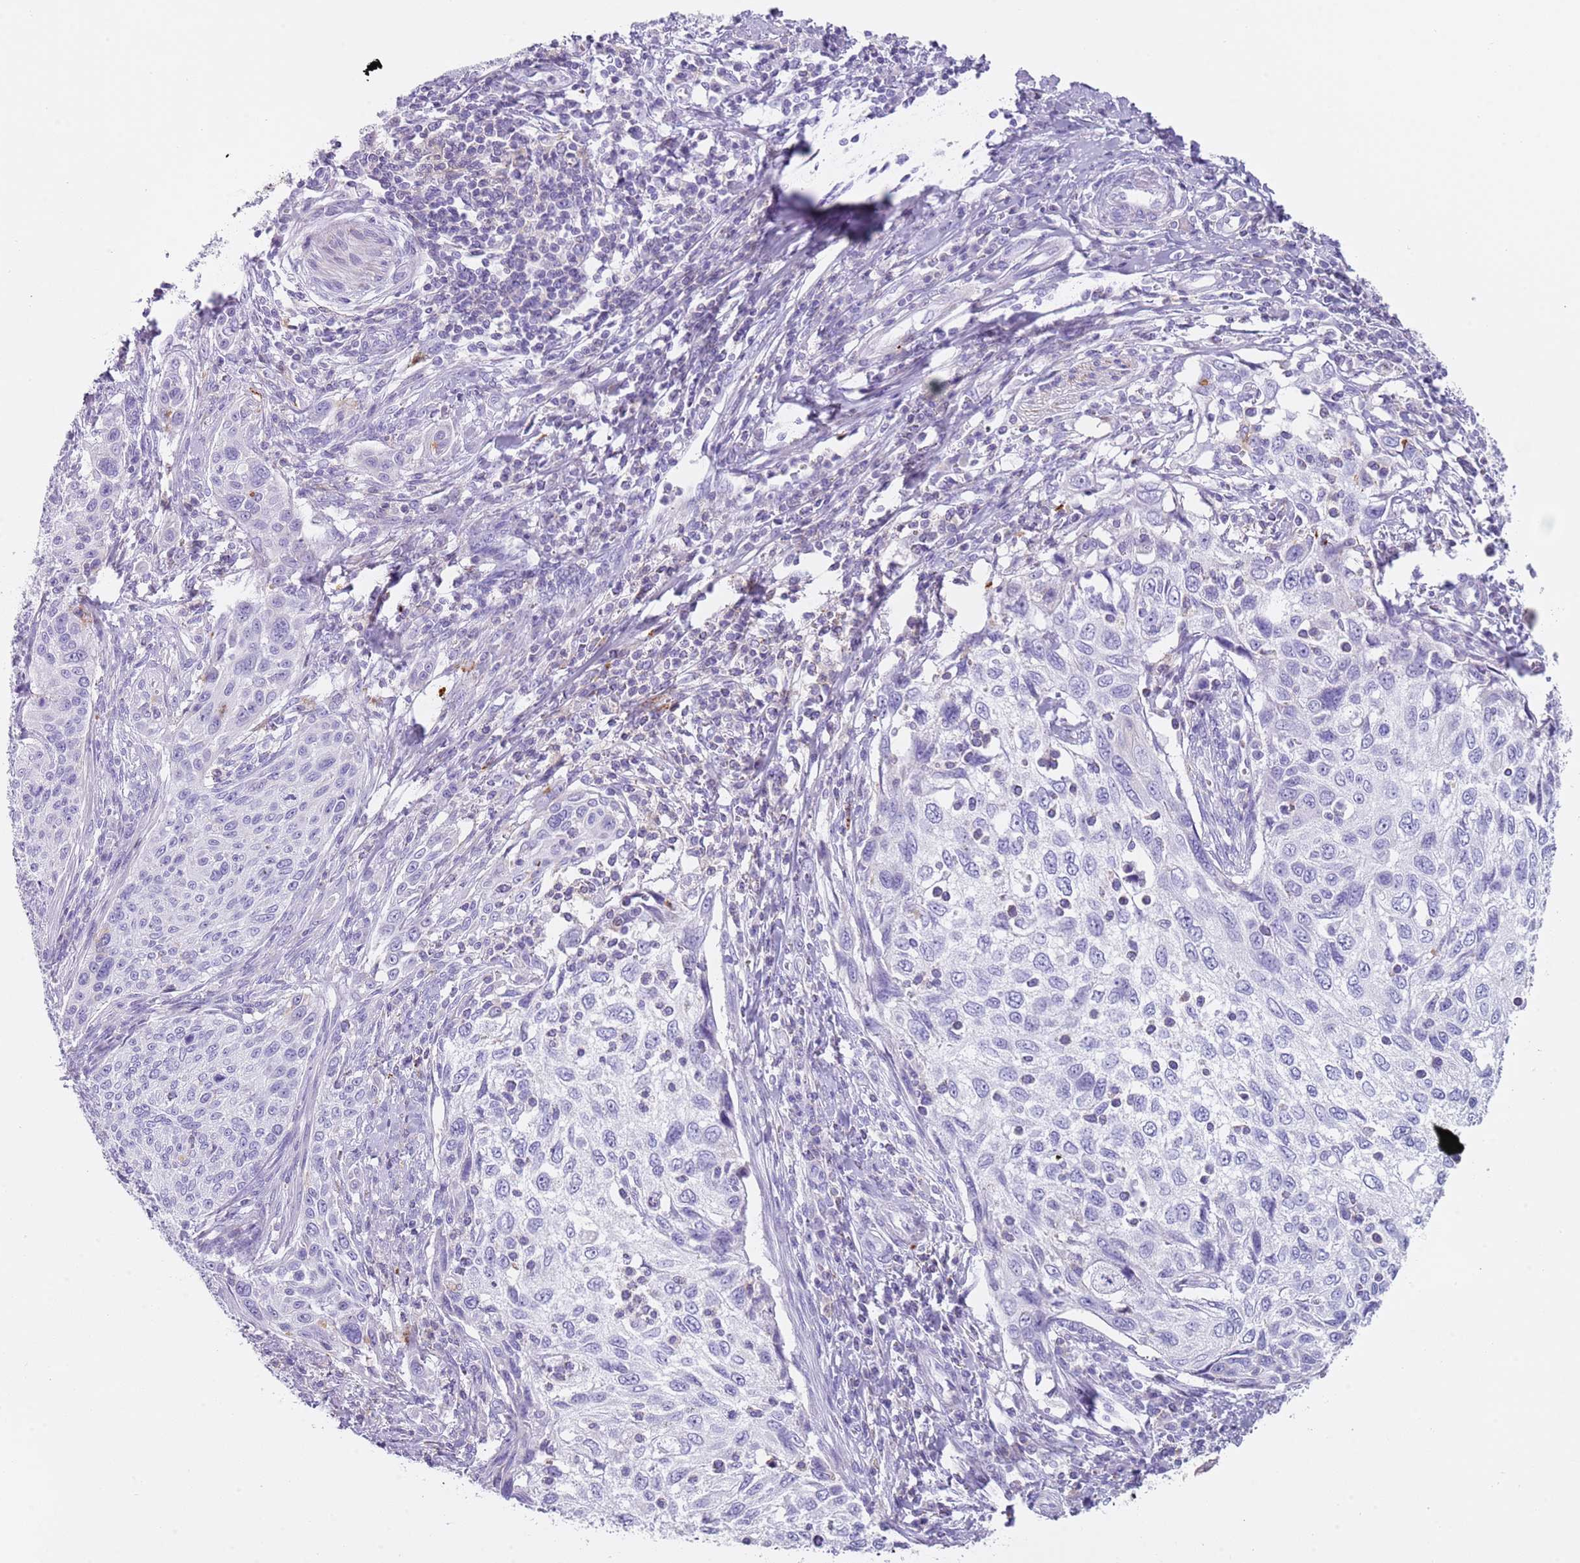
{"staining": {"intensity": "negative", "quantity": "none", "location": "none"}, "tissue": "cervical cancer", "cell_type": "Tumor cells", "image_type": "cancer", "snomed": [{"axis": "morphology", "description": "Squamous cell carcinoma, NOS"}, {"axis": "topography", "description": "Cervix"}], "caption": "This micrograph is of cervical cancer stained with immunohistochemistry to label a protein in brown with the nuclei are counter-stained blue. There is no expression in tumor cells. (IHC, brightfield microscopy, high magnification).", "gene": "NBPF20", "patient": {"sex": "female", "age": 70}}